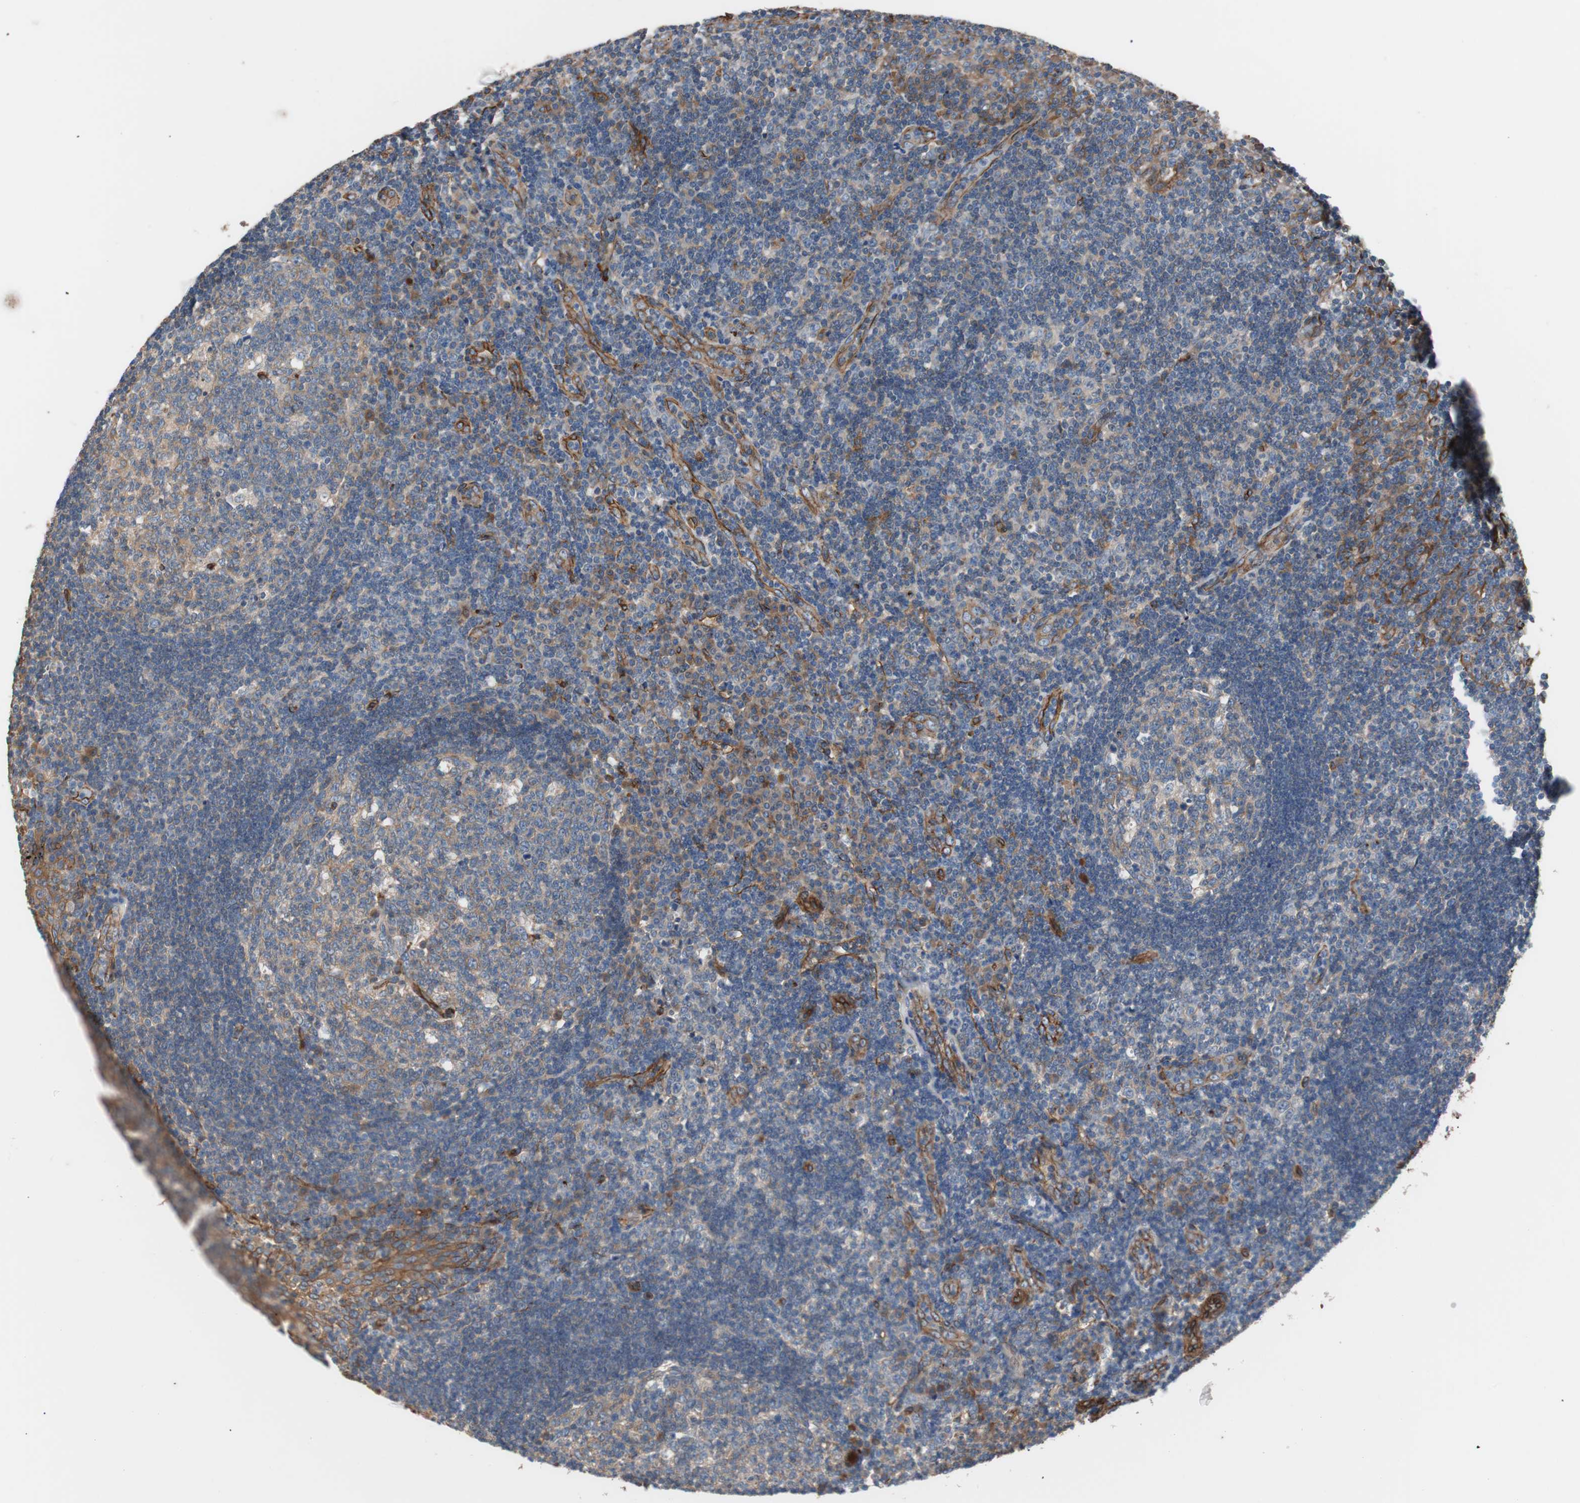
{"staining": {"intensity": "weak", "quantity": "<25%", "location": "cytoplasmic/membranous"}, "tissue": "tonsil", "cell_type": "Germinal center cells", "image_type": "normal", "snomed": [{"axis": "morphology", "description": "Normal tissue, NOS"}, {"axis": "topography", "description": "Tonsil"}], "caption": "This is an immunohistochemistry (IHC) photomicrograph of benign tonsil. There is no staining in germinal center cells.", "gene": "SPINT1", "patient": {"sex": "female", "age": 40}}